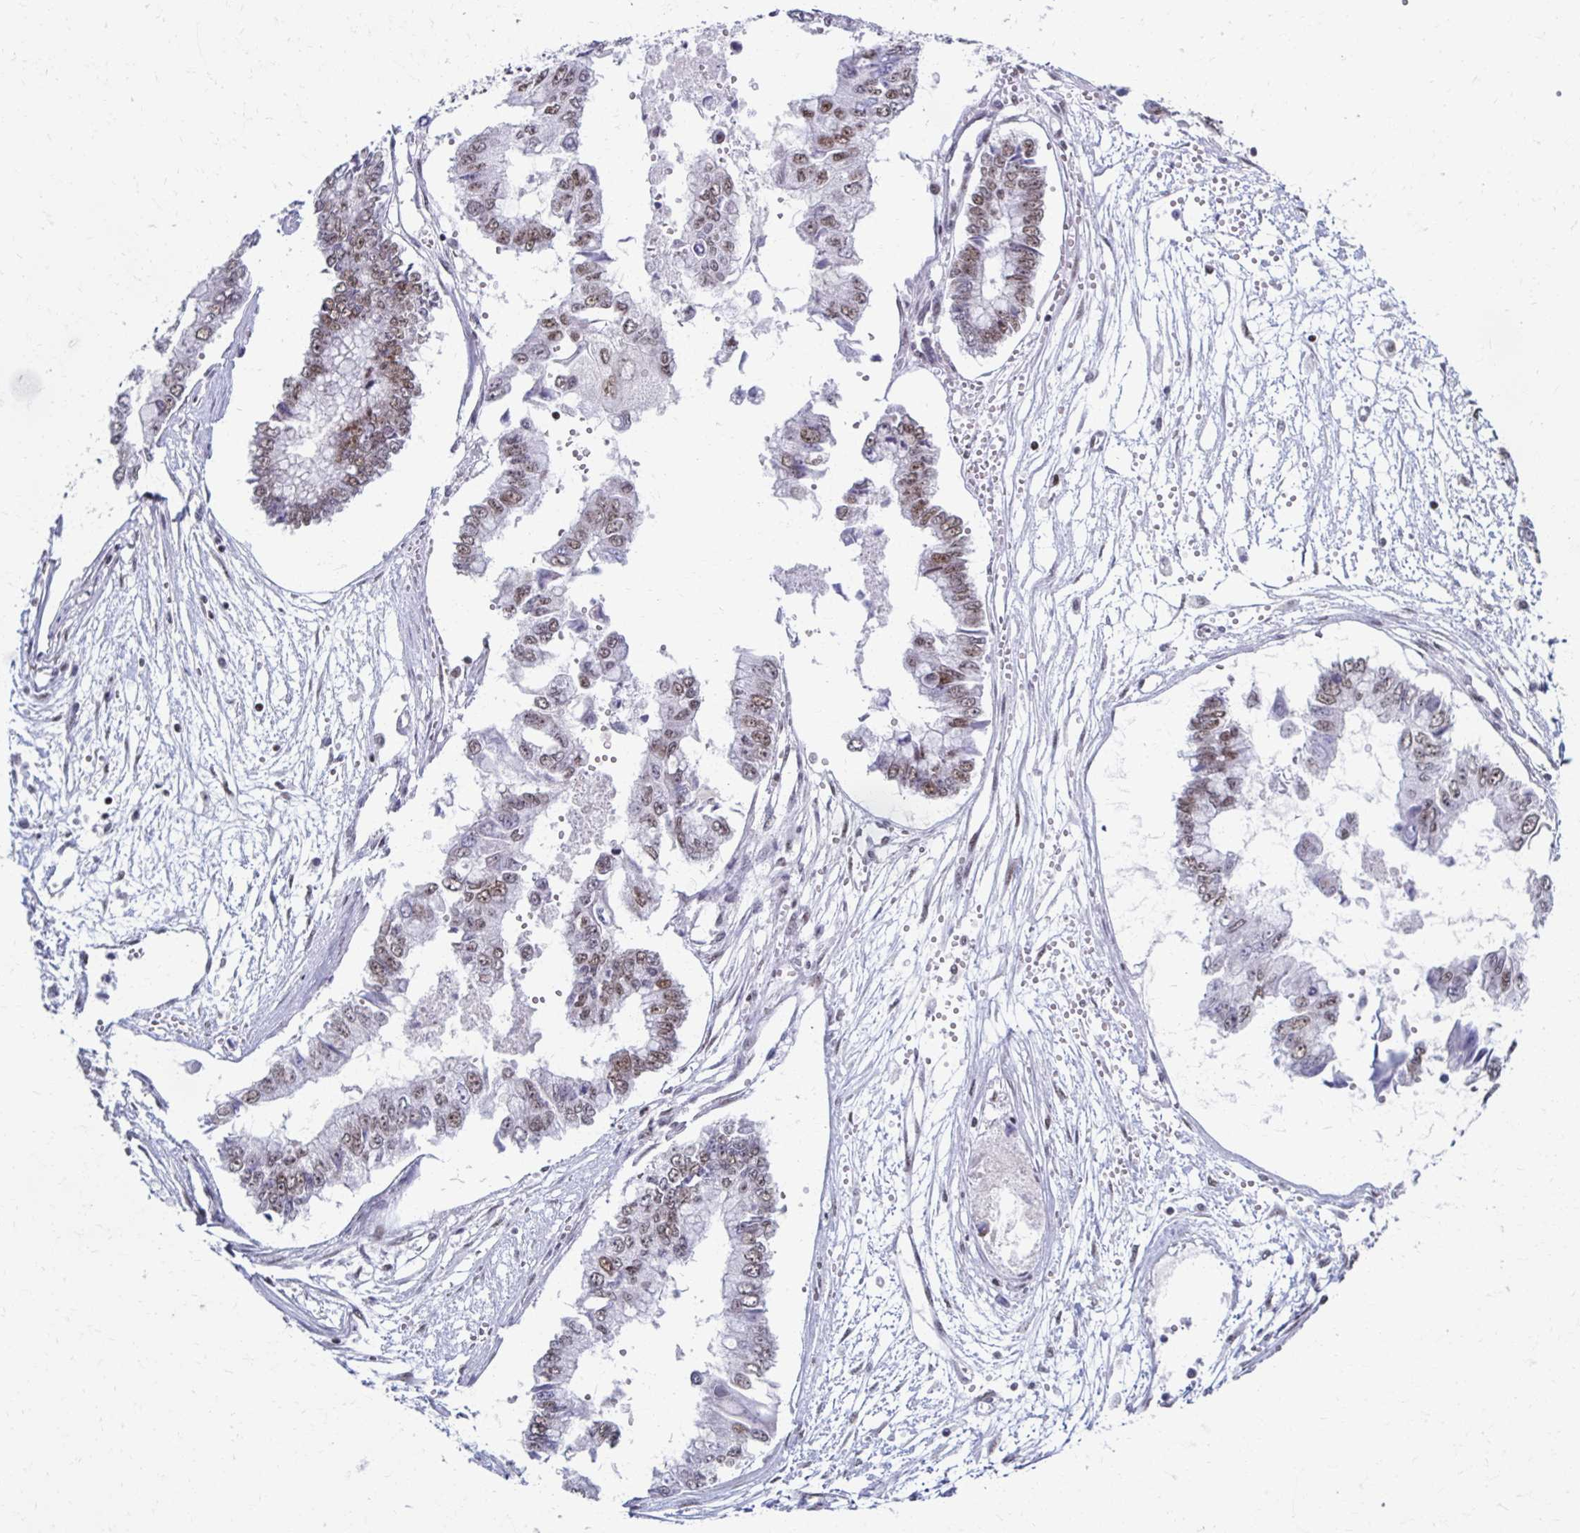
{"staining": {"intensity": "weak", "quantity": ">75%", "location": "nuclear"}, "tissue": "ovarian cancer", "cell_type": "Tumor cells", "image_type": "cancer", "snomed": [{"axis": "morphology", "description": "Cystadenocarcinoma, mucinous, NOS"}, {"axis": "topography", "description": "Ovary"}], "caption": "The photomicrograph demonstrates a brown stain indicating the presence of a protein in the nuclear of tumor cells in ovarian cancer (mucinous cystadenocarcinoma).", "gene": "IRF7", "patient": {"sex": "female", "age": 72}}